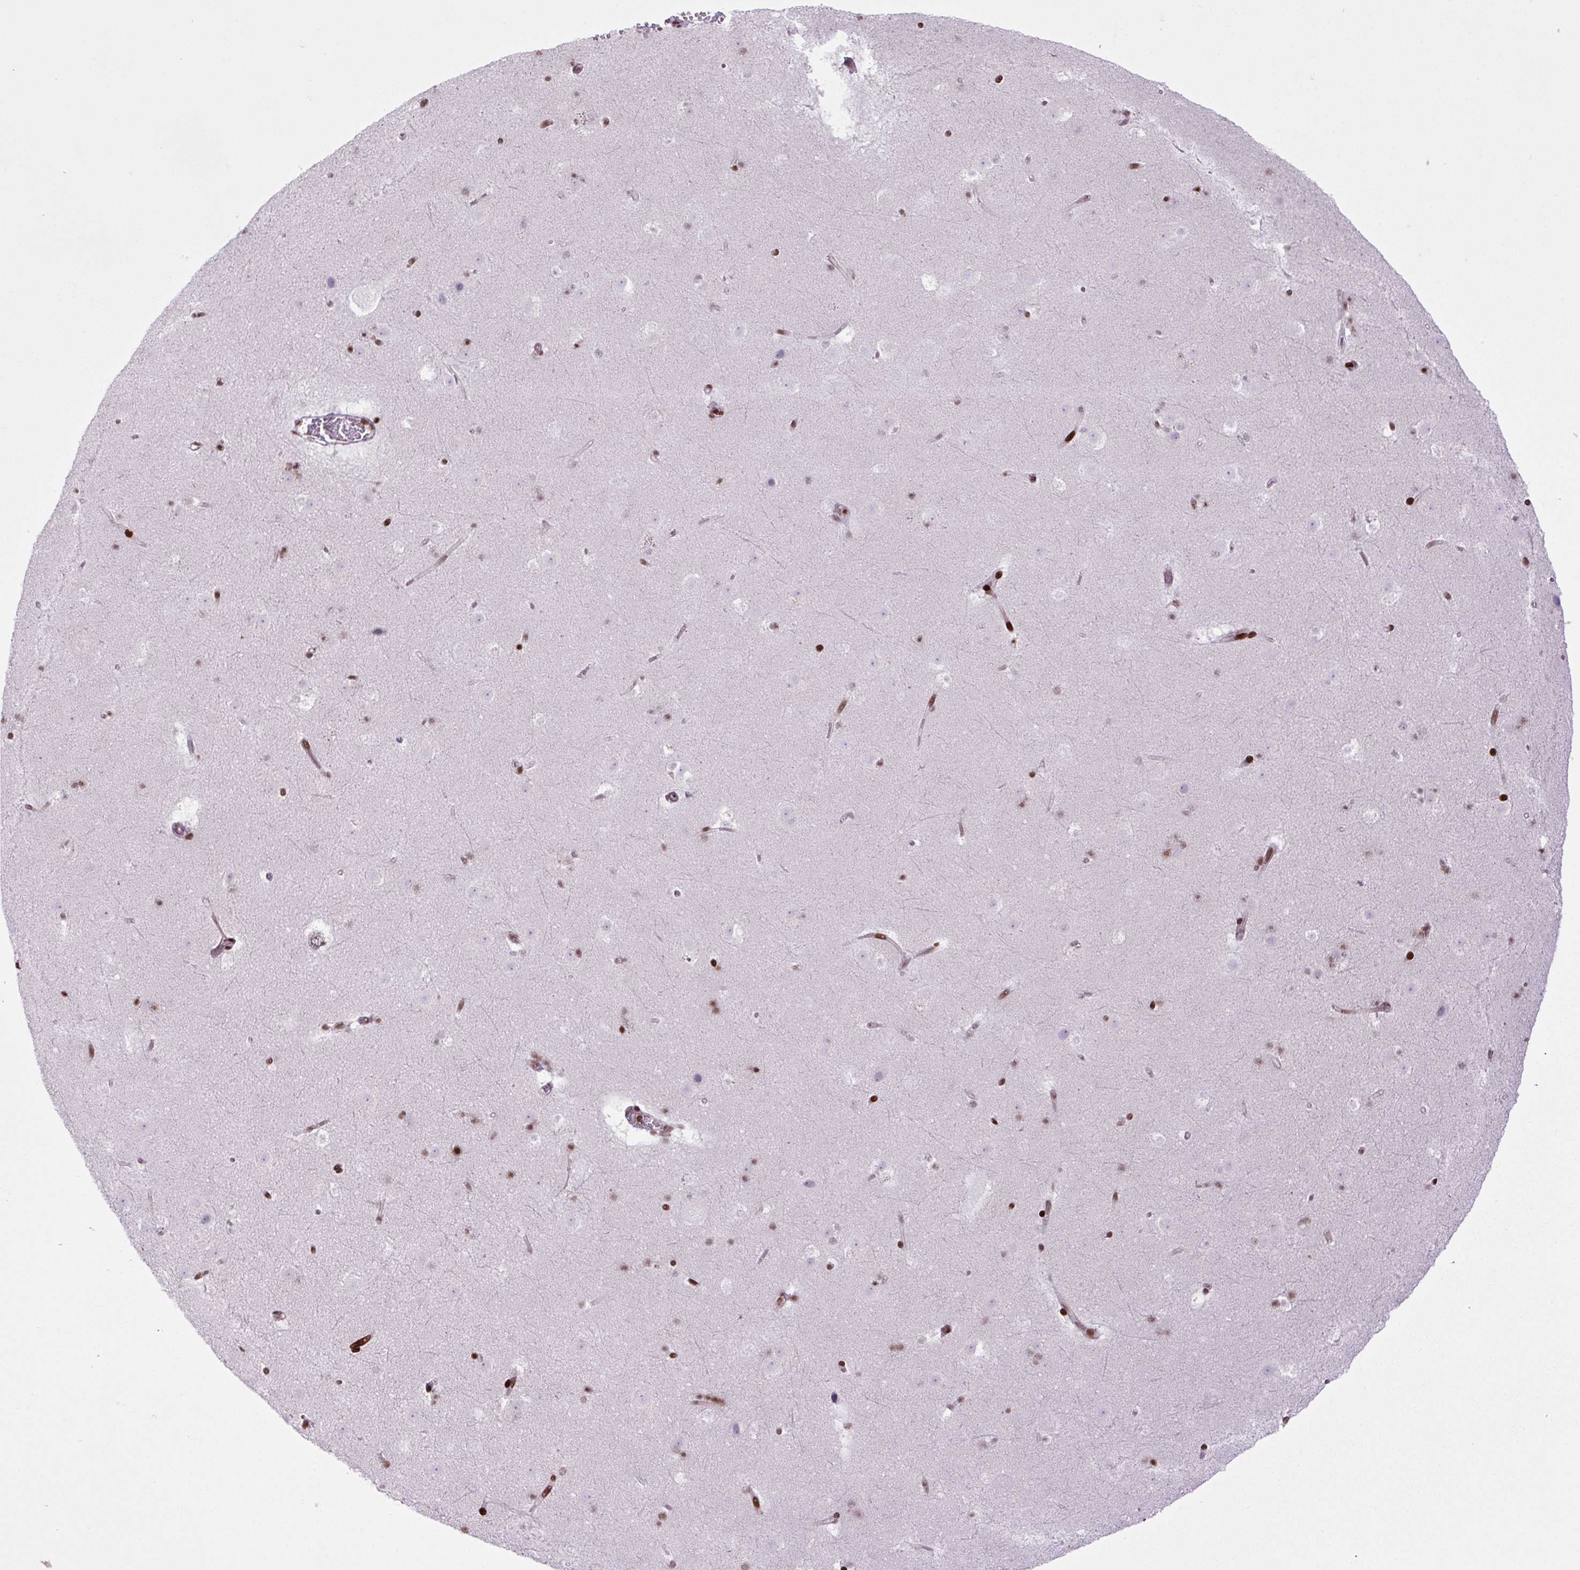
{"staining": {"intensity": "strong", "quantity": "25%-75%", "location": "nuclear"}, "tissue": "caudate", "cell_type": "Glial cells", "image_type": "normal", "snomed": [{"axis": "morphology", "description": "Normal tissue, NOS"}, {"axis": "topography", "description": "Lateral ventricle wall"}], "caption": "An IHC image of unremarkable tissue is shown. Protein staining in brown labels strong nuclear positivity in caudate within glial cells.", "gene": "H1", "patient": {"sex": "male", "age": 37}}